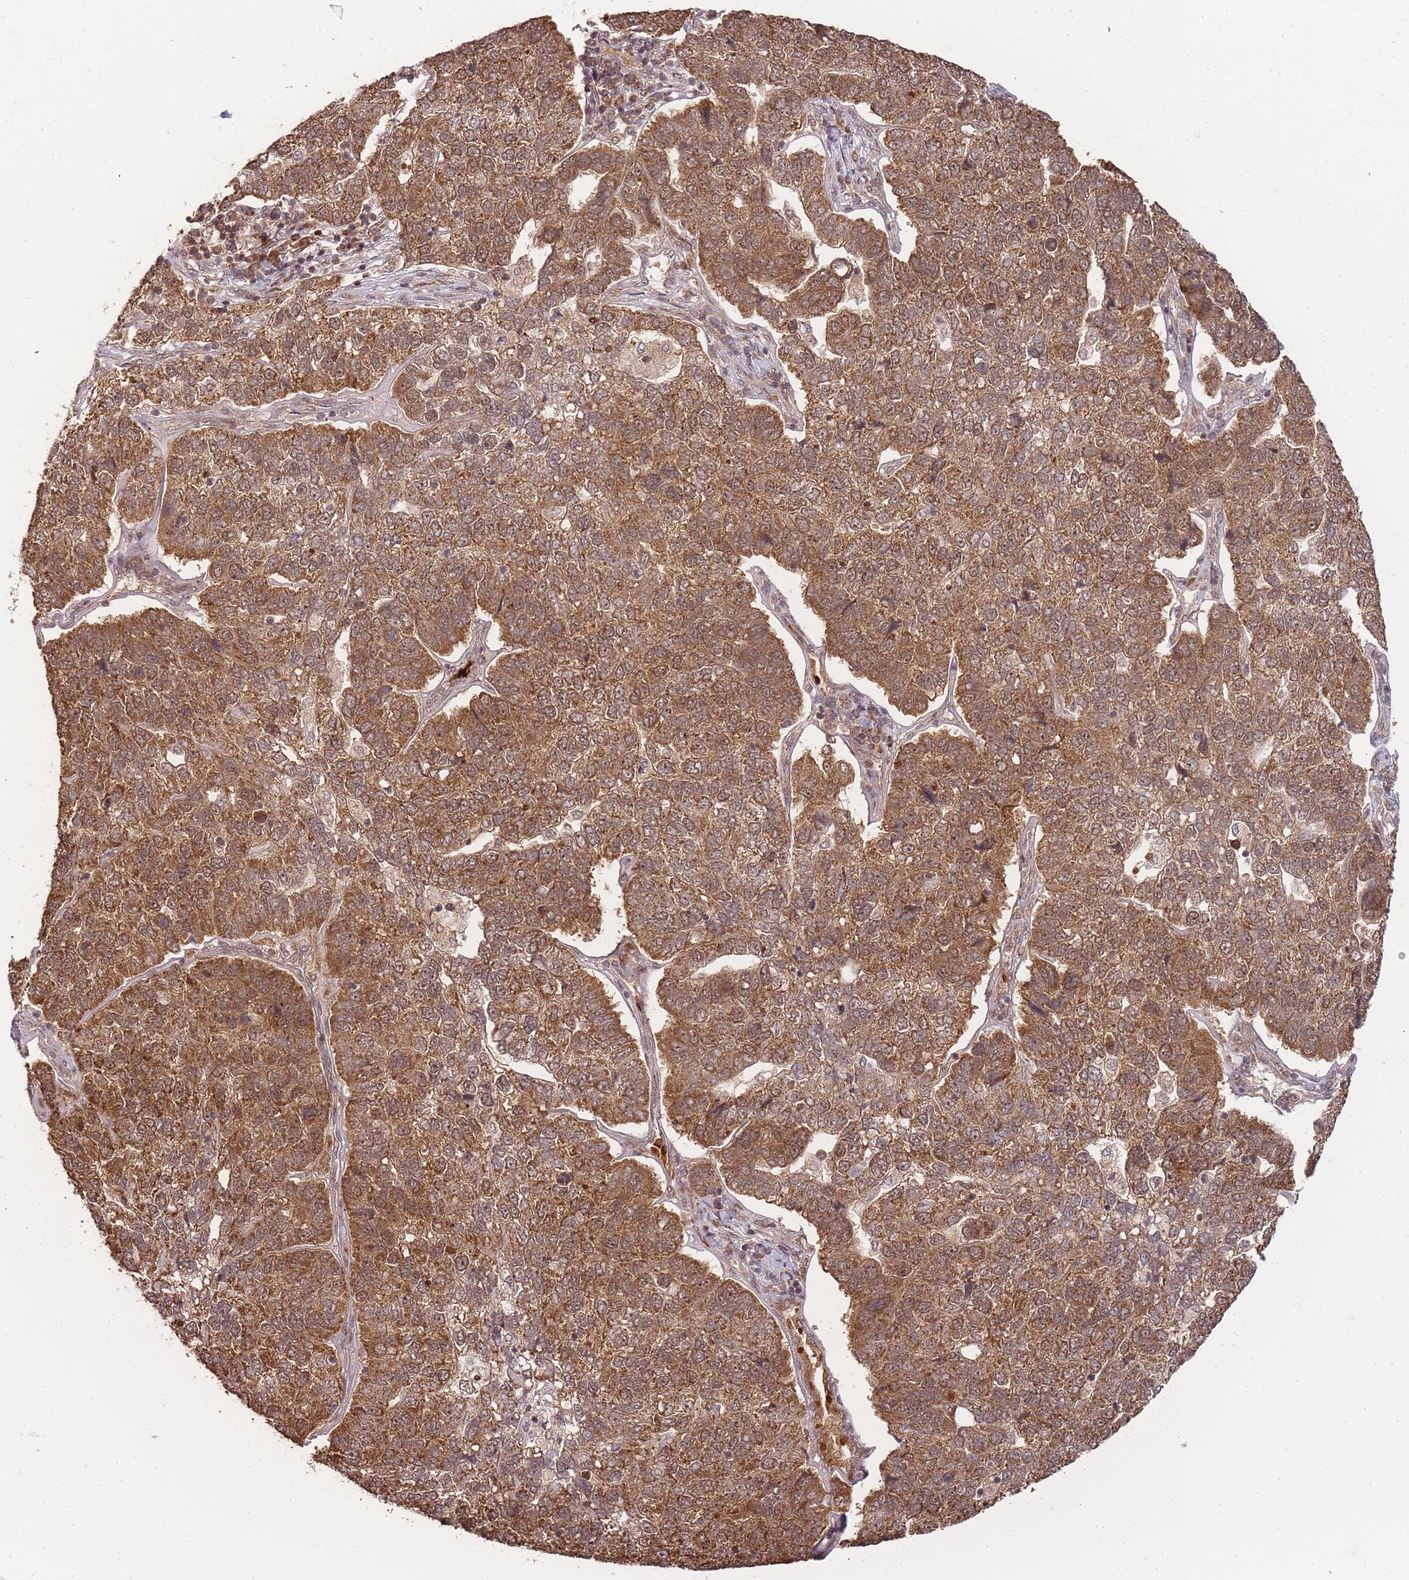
{"staining": {"intensity": "moderate", "quantity": ">75%", "location": "cytoplasmic/membranous"}, "tissue": "pancreatic cancer", "cell_type": "Tumor cells", "image_type": "cancer", "snomed": [{"axis": "morphology", "description": "Adenocarcinoma, NOS"}, {"axis": "topography", "description": "Pancreas"}], "caption": "Human adenocarcinoma (pancreatic) stained for a protein (brown) exhibits moderate cytoplasmic/membranous positive staining in approximately >75% of tumor cells.", "gene": "ZNF497", "patient": {"sex": "female", "age": 61}}